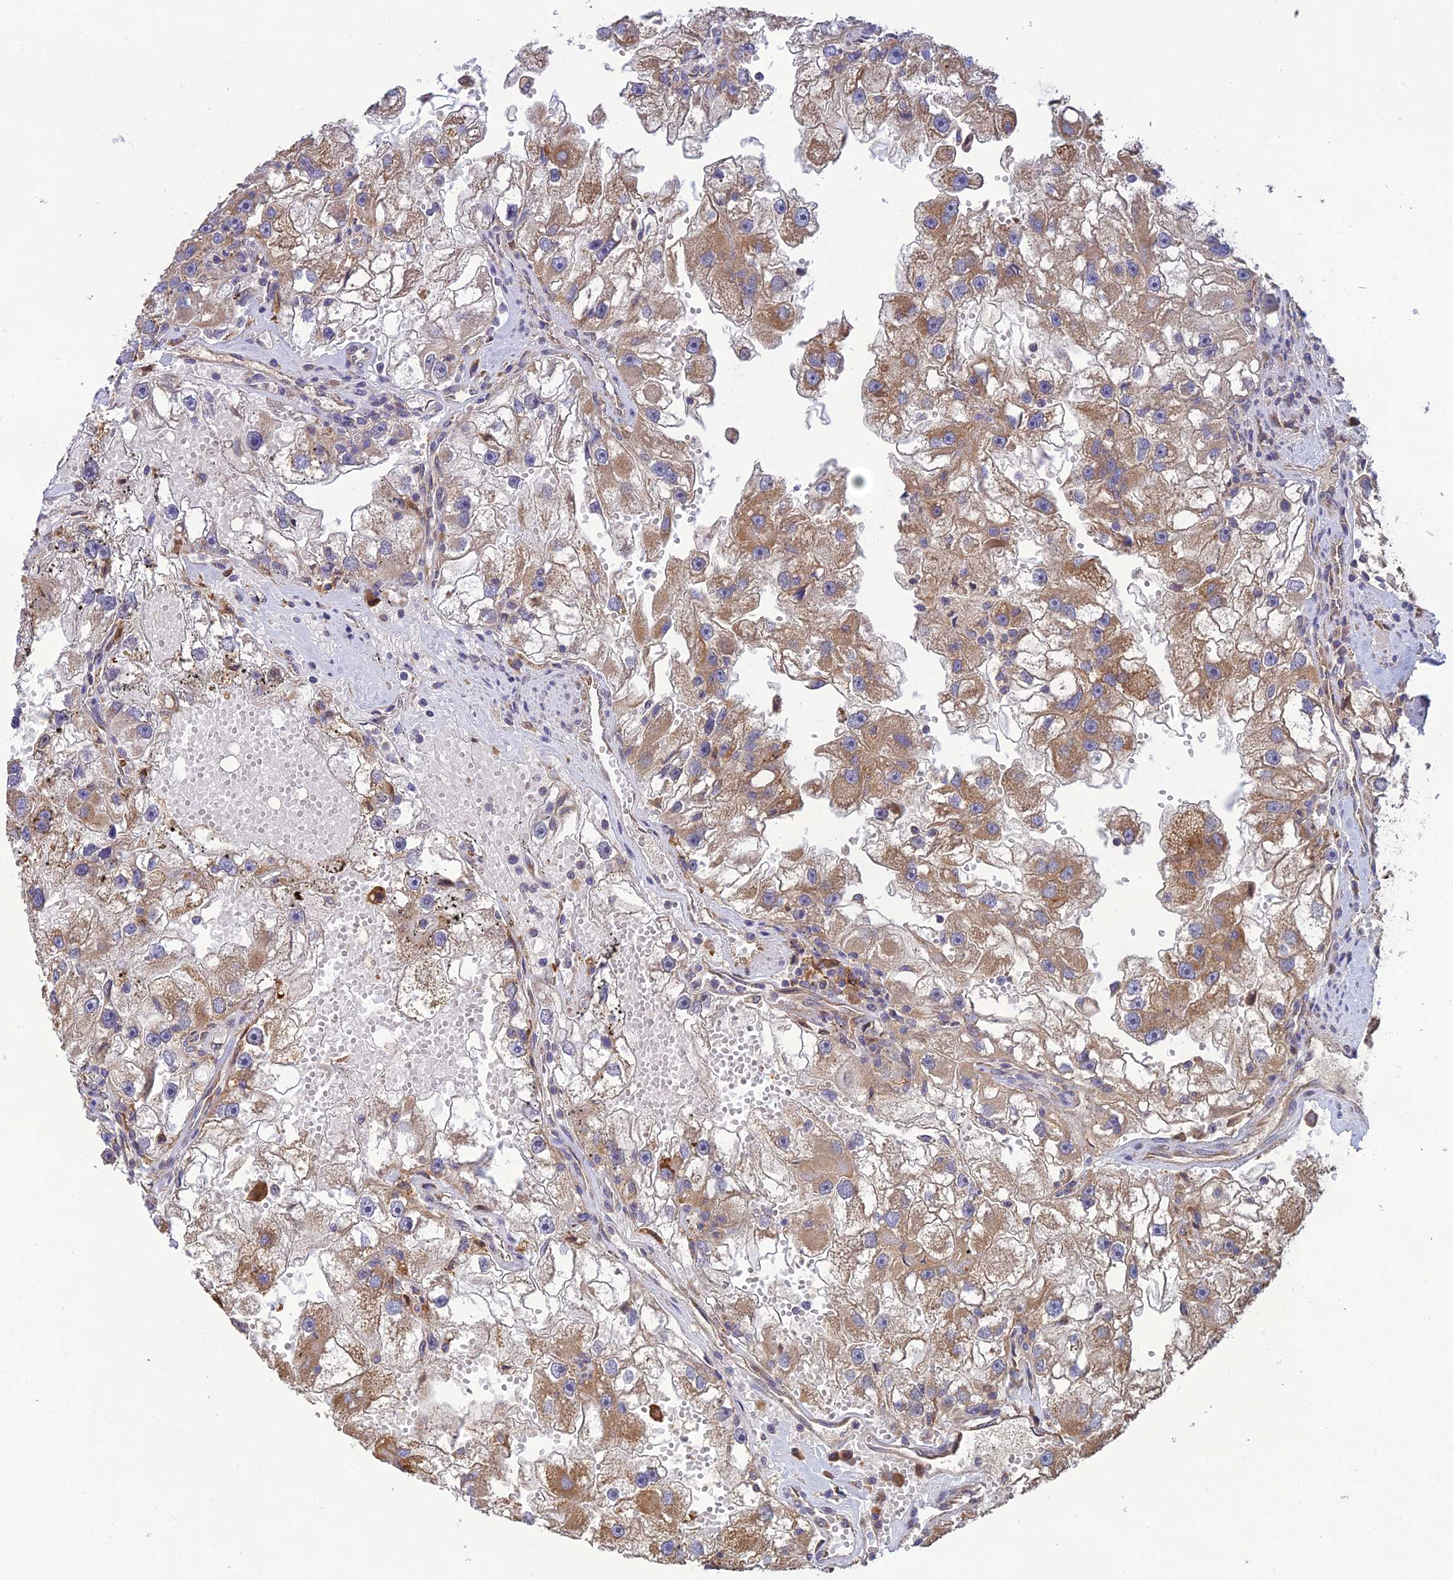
{"staining": {"intensity": "moderate", "quantity": ">75%", "location": "cytoplasmic/membranous"}, "tissue": "renal cancer", "cell_type": "Tumor cells", "image_type": "cancer", "snomed": [{"axis": "morphology", "description": "Adenocarcinoma, NOS"}, {"axis": "topography", "description": "Kidney"}], "caption": "There is medium levels of moderate cytoplasmic/membranous positivity in tumor cells of renal cancer, as demonstrated by immunohistochemical staining (brown color).", "gene": "MRNIP", "patient": {"sex": "male", "age": 63}}